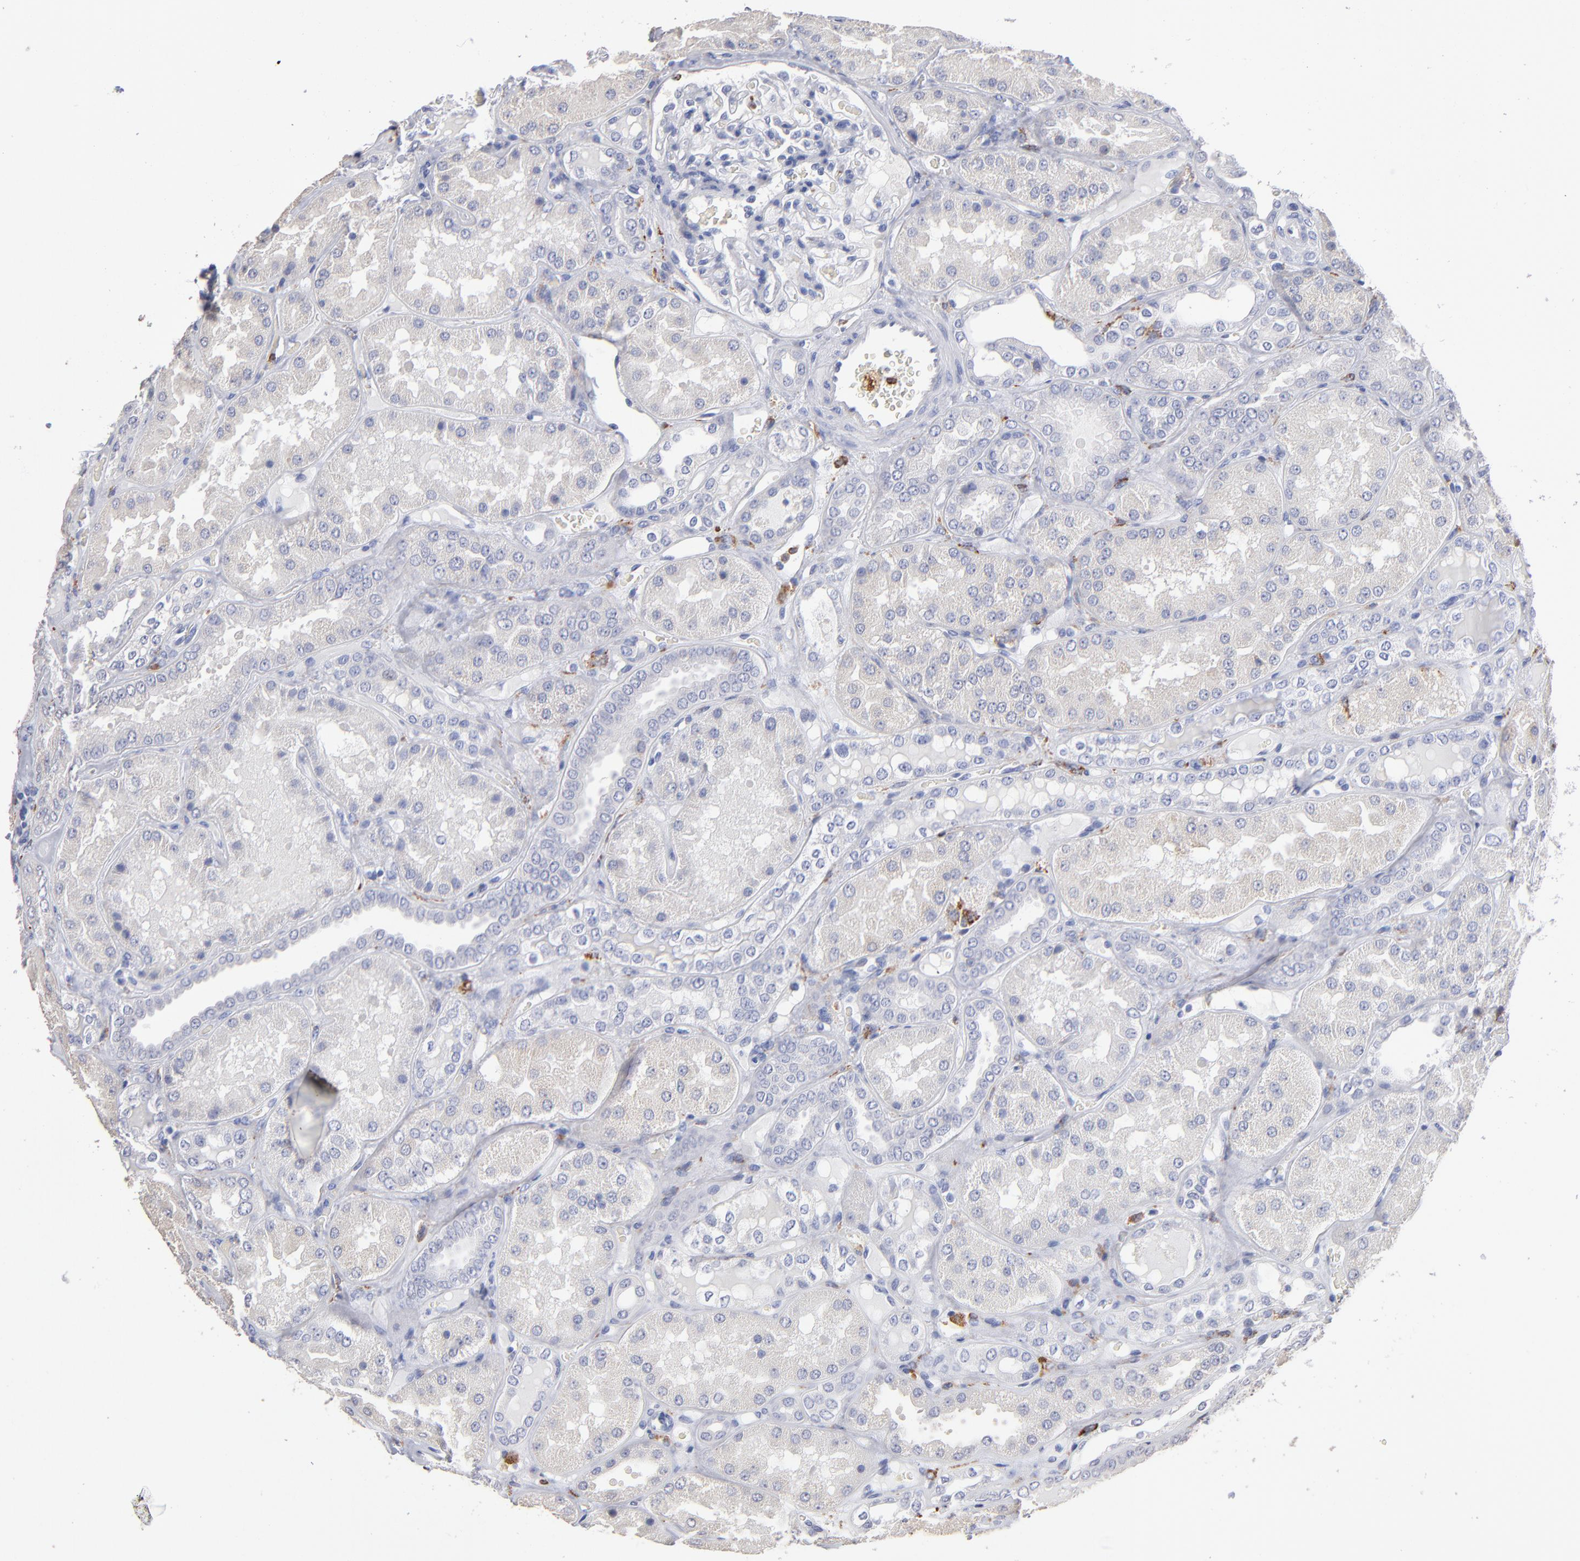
{"staining": {"intensity": "negative", "quantity": "none", "location": "none"}, "tissue": "kidney", "cell_type": "Cells in glomeruli", "image_type": "normal", "snomed": [{"axis": "morphology", "description": "Normal tissue, NOS"}, {"axis": "topography", "description": "Kidney"}], "caption": "Normal kidney was stained to show a protein in brown. There is no significant staining in cells in glomeruli. Nuclei are stained in blue.", "gene": "CD180", "patient": {"sex": "female", "age": 56}}